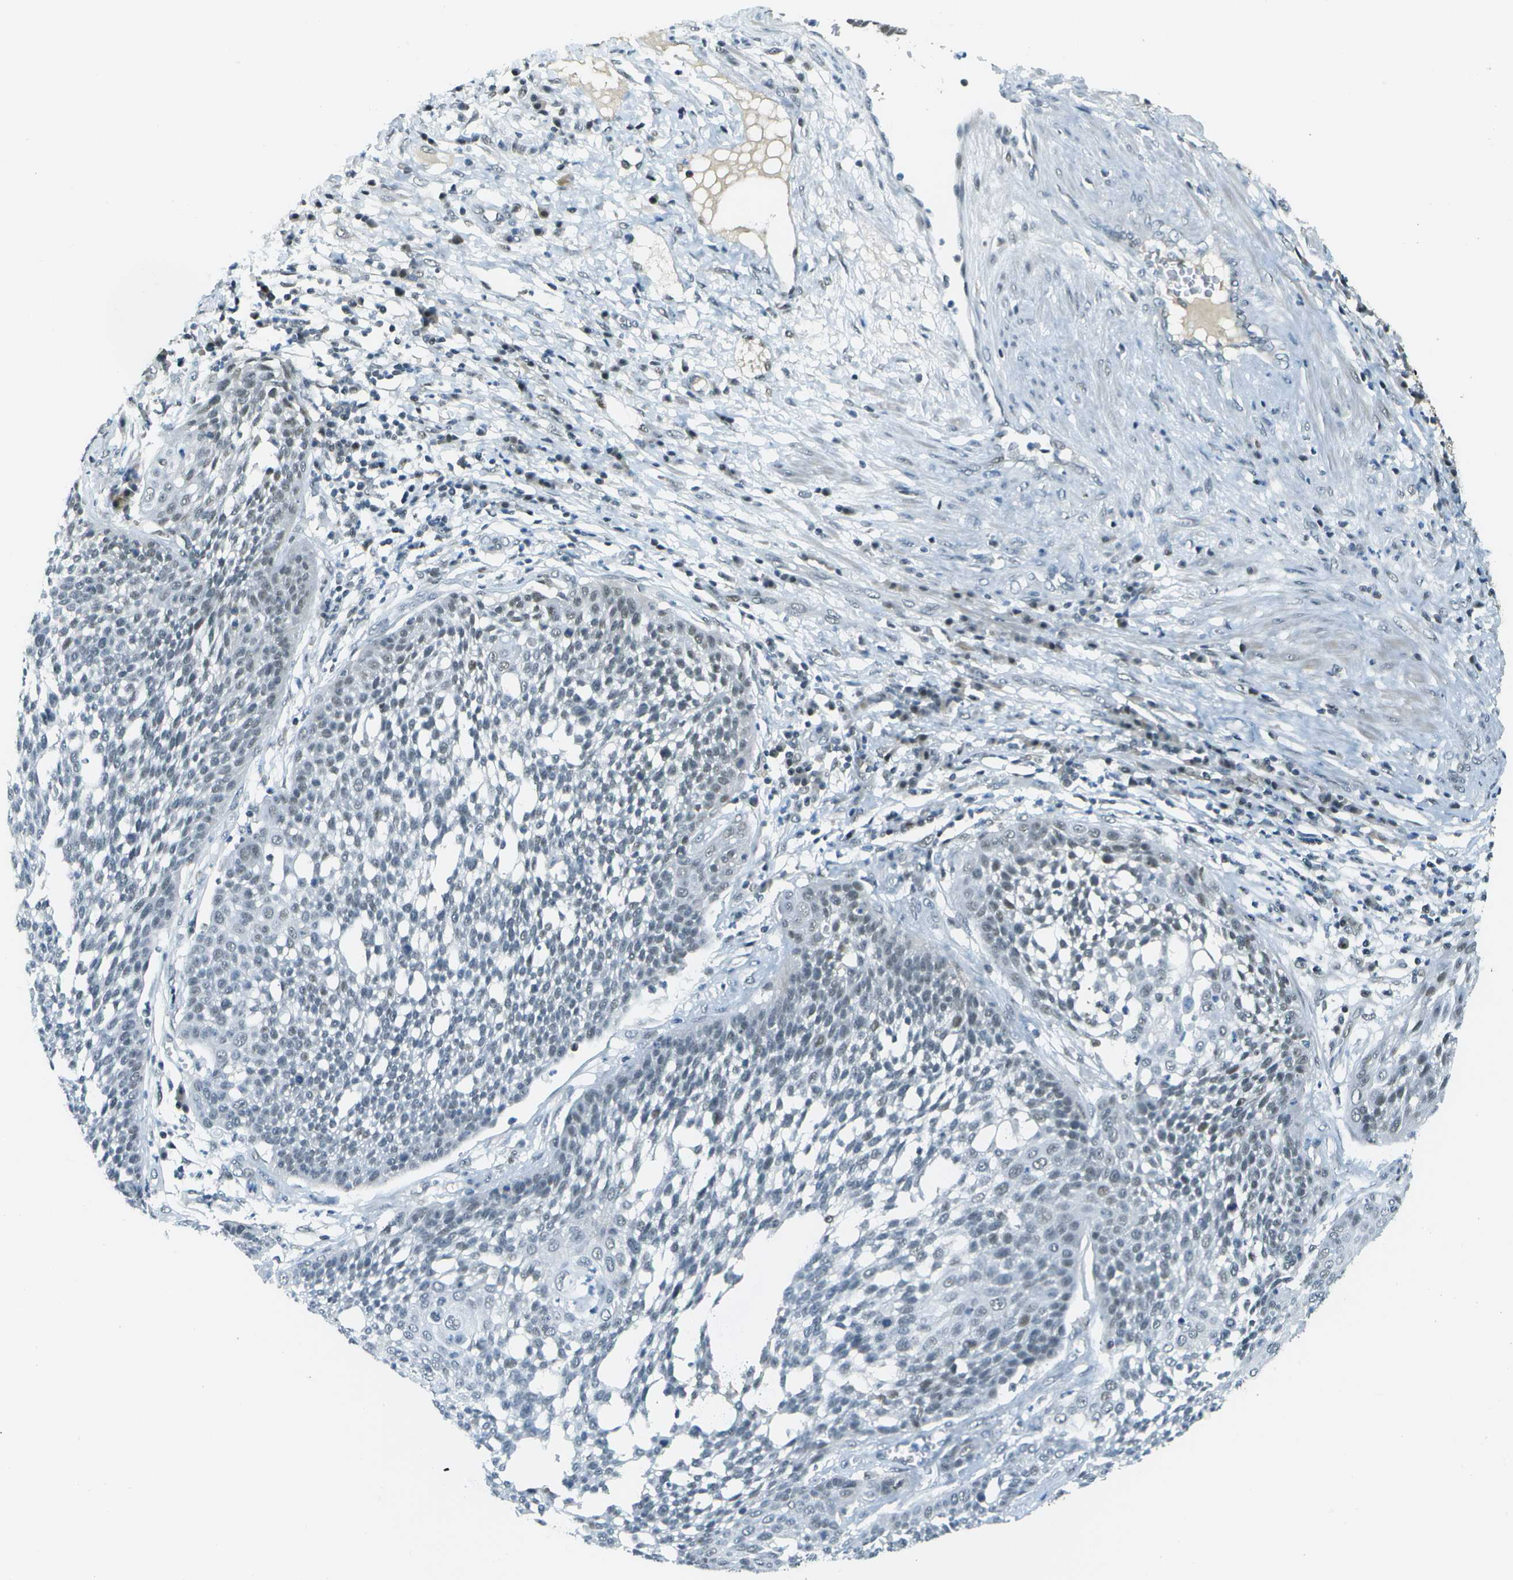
{"staining": {"intensity": "weak", "quantity": "<25%", "location": "nuclear"}, "tissue": "cervical cancer", "cell_type": "Tumor cells", "image_type": "cancer", "snomed": [{"axis": "morphology", "description": "Squamous cell carcinoma, NOS"}, {"axis": "topography", "description": "Cervix"}], "caption": "Immunohistochemistry image of neoplastic tissue: cervical cancer (squamous cell carcinoma) stained with DAB (3,3'-diaminobenzidine) demonstrates no significant protein positivity in tumor cells.", "gene": "NEK11", "patient": {"sex": "female", "age": 34}}